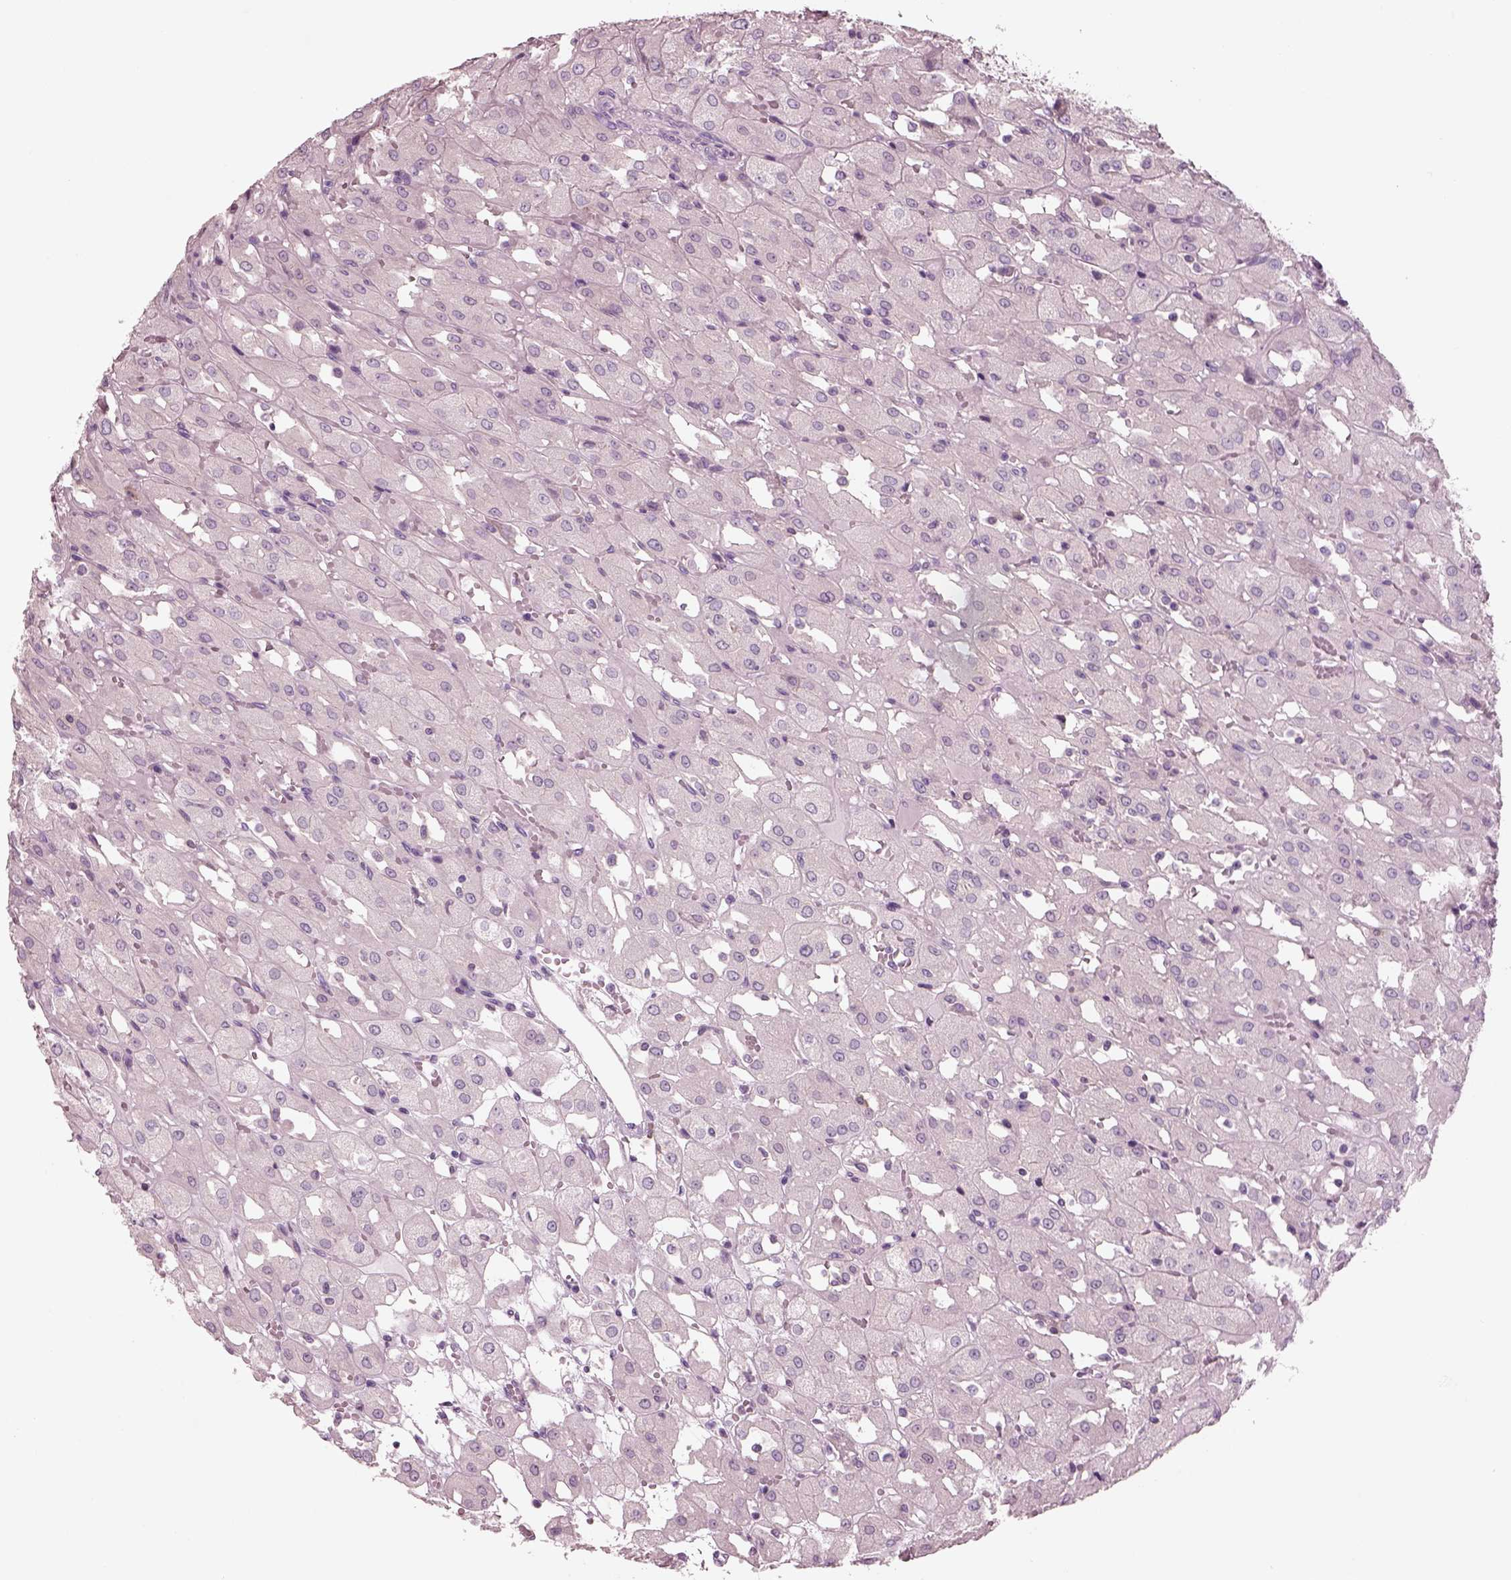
{"staining": {"intensity": "negative", "quantity": "none", "location": "none"}, "tissue": "renal cancer", "cell_type": "Tumor cells", "image_type": "cancer", "snomed": [{"axis": "morphology", "description": "Adenocarcinoma, NOS"}, {"axis": "topography", "description": "Kidney"}], "caption": "This is an immunohistochemistry (IHC) histopathology image of human renal adenocarcinoma. There is no positivity in tumor cells.", "gene": "SLC27A2", "patient": {"sex": "male", "age": 72}}